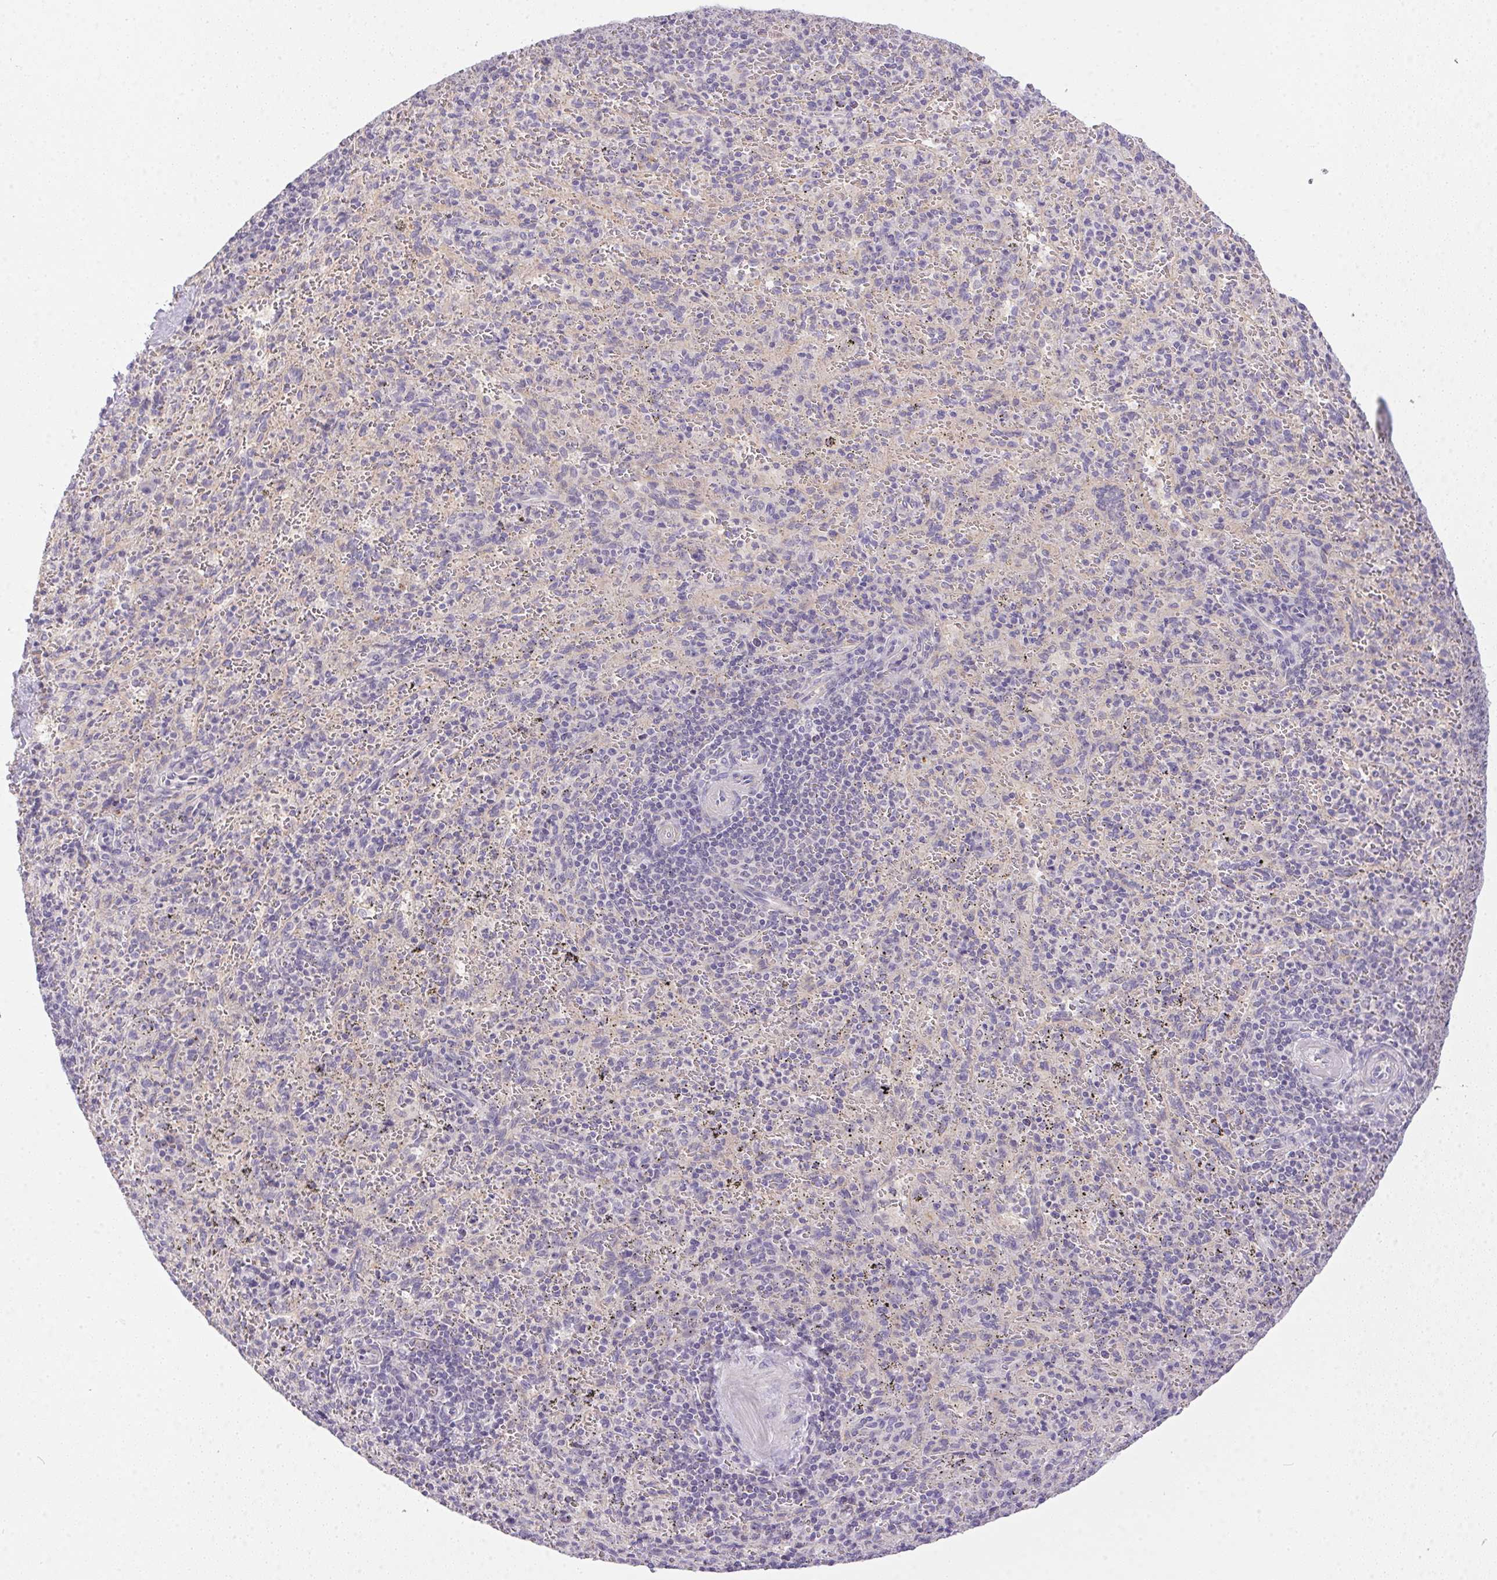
{"staining": {"intensity": "negative", "quantity": "none", "location": "none"}, "tissue": "spleen", "cell_type": "Cells in red pulp", "image_type": "normal", "snomed": [{"axis": "morphology", "description": "Normal tissue, NOS"}, {"axis": "topography", "description": "Spleen"}], "caption": "This photomicrograph is of benign spleen stained with immunohistochemistry to label a protein in brown with the nuclei are counter-stained blue. There is no staining in cells in red pulp.", "gene": "SLC17A7", "patient": {"sex": "male", "age": 57}}